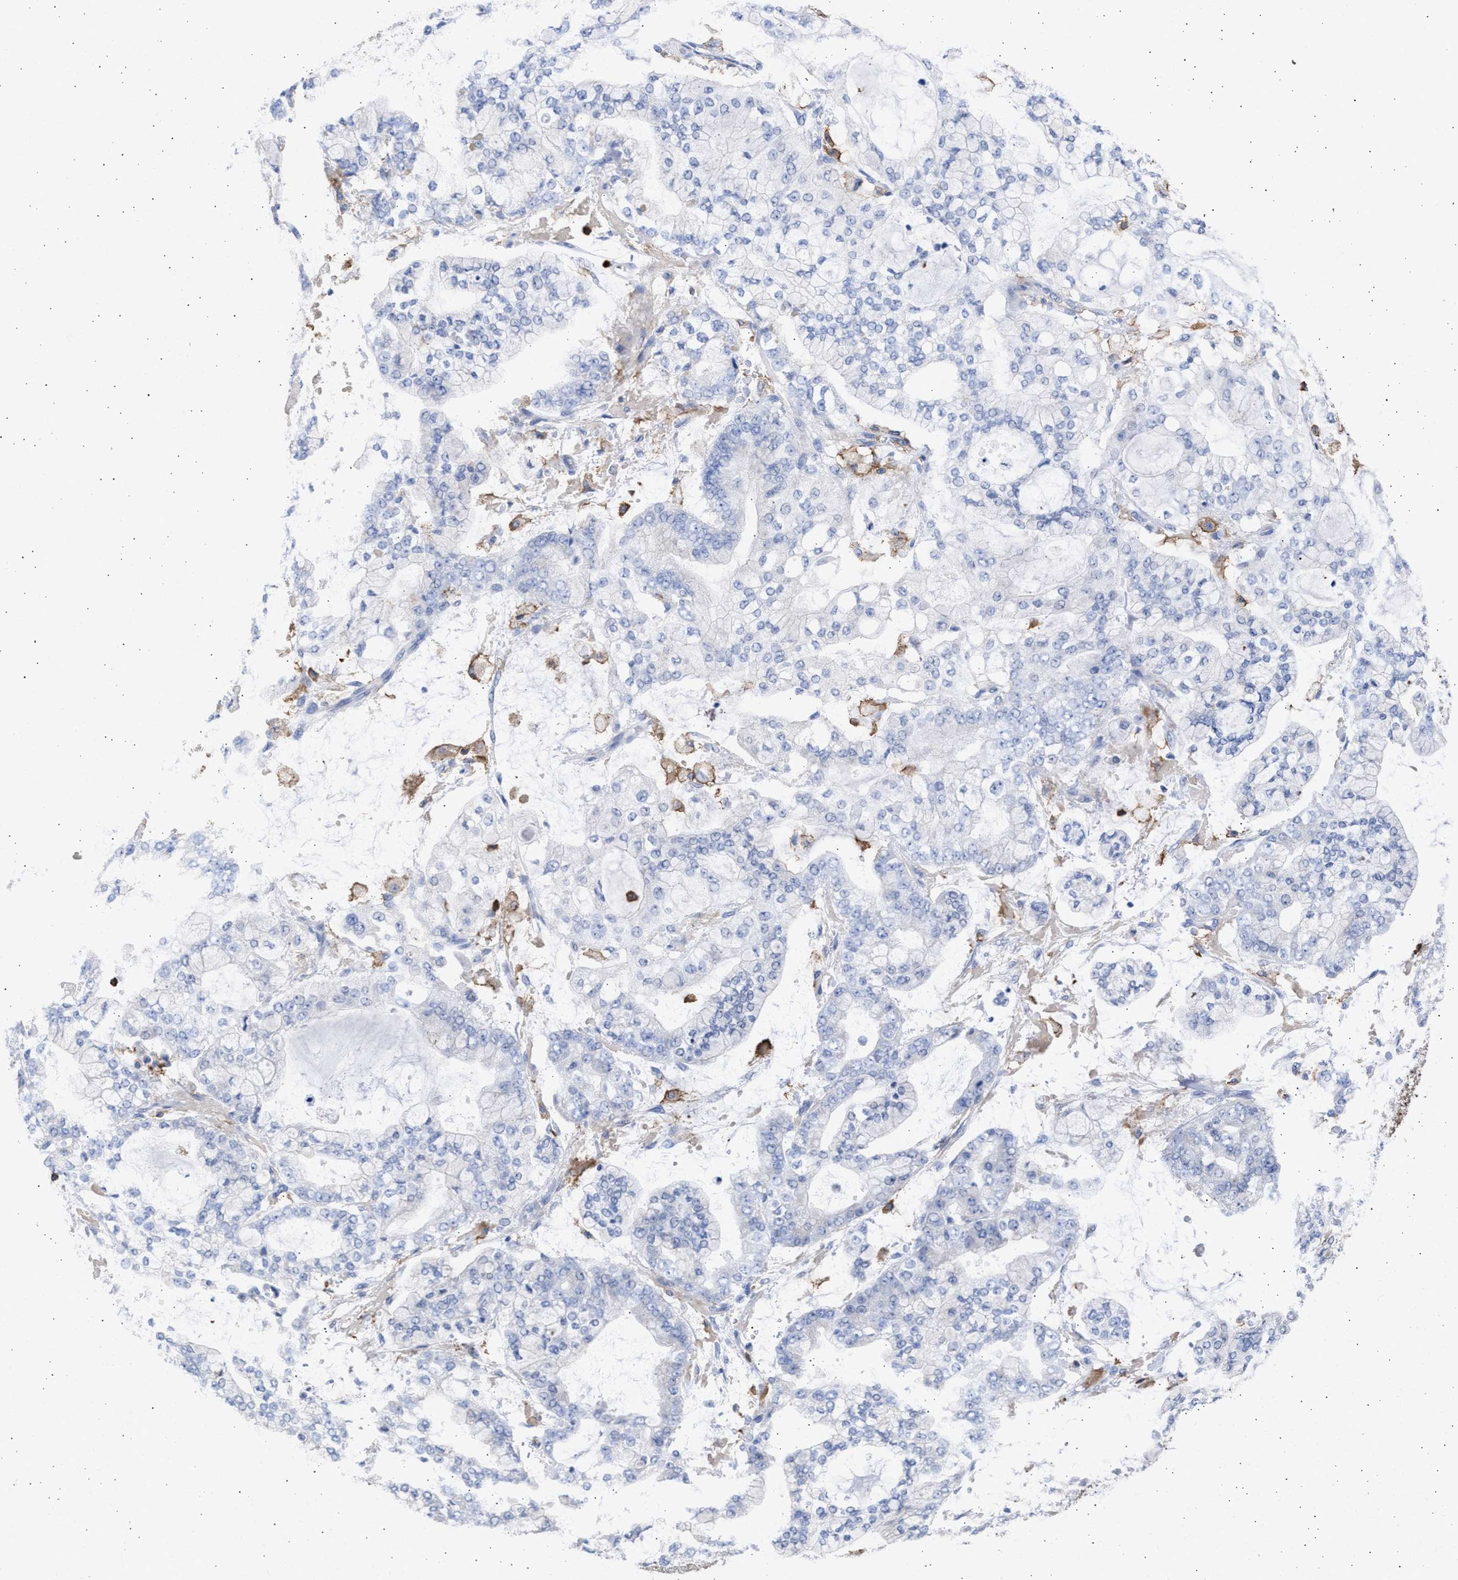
{"staining": {"intensity": "negative", "quantity": "none", "location": "none"}, "tissue": "stomach cancer", "cell_type": "Tumor cells", "image_type": "cancer", "snomed": [{"axis": "morphology", "description": "Normal tissue, NOS"}, {"axis": "morphology", "description": "Adenocarcinoma, NOS"}, {"axis": "topography", "description": "Stomach, upper"}, {"axis": "topography", "description": "Stomach"}], "caption": "Tumor cells are negative for brown protein staining in adenocarcinoma (stomach).", "gene": "FCER1A", "patient": {"sex": "male", "age": 76}}